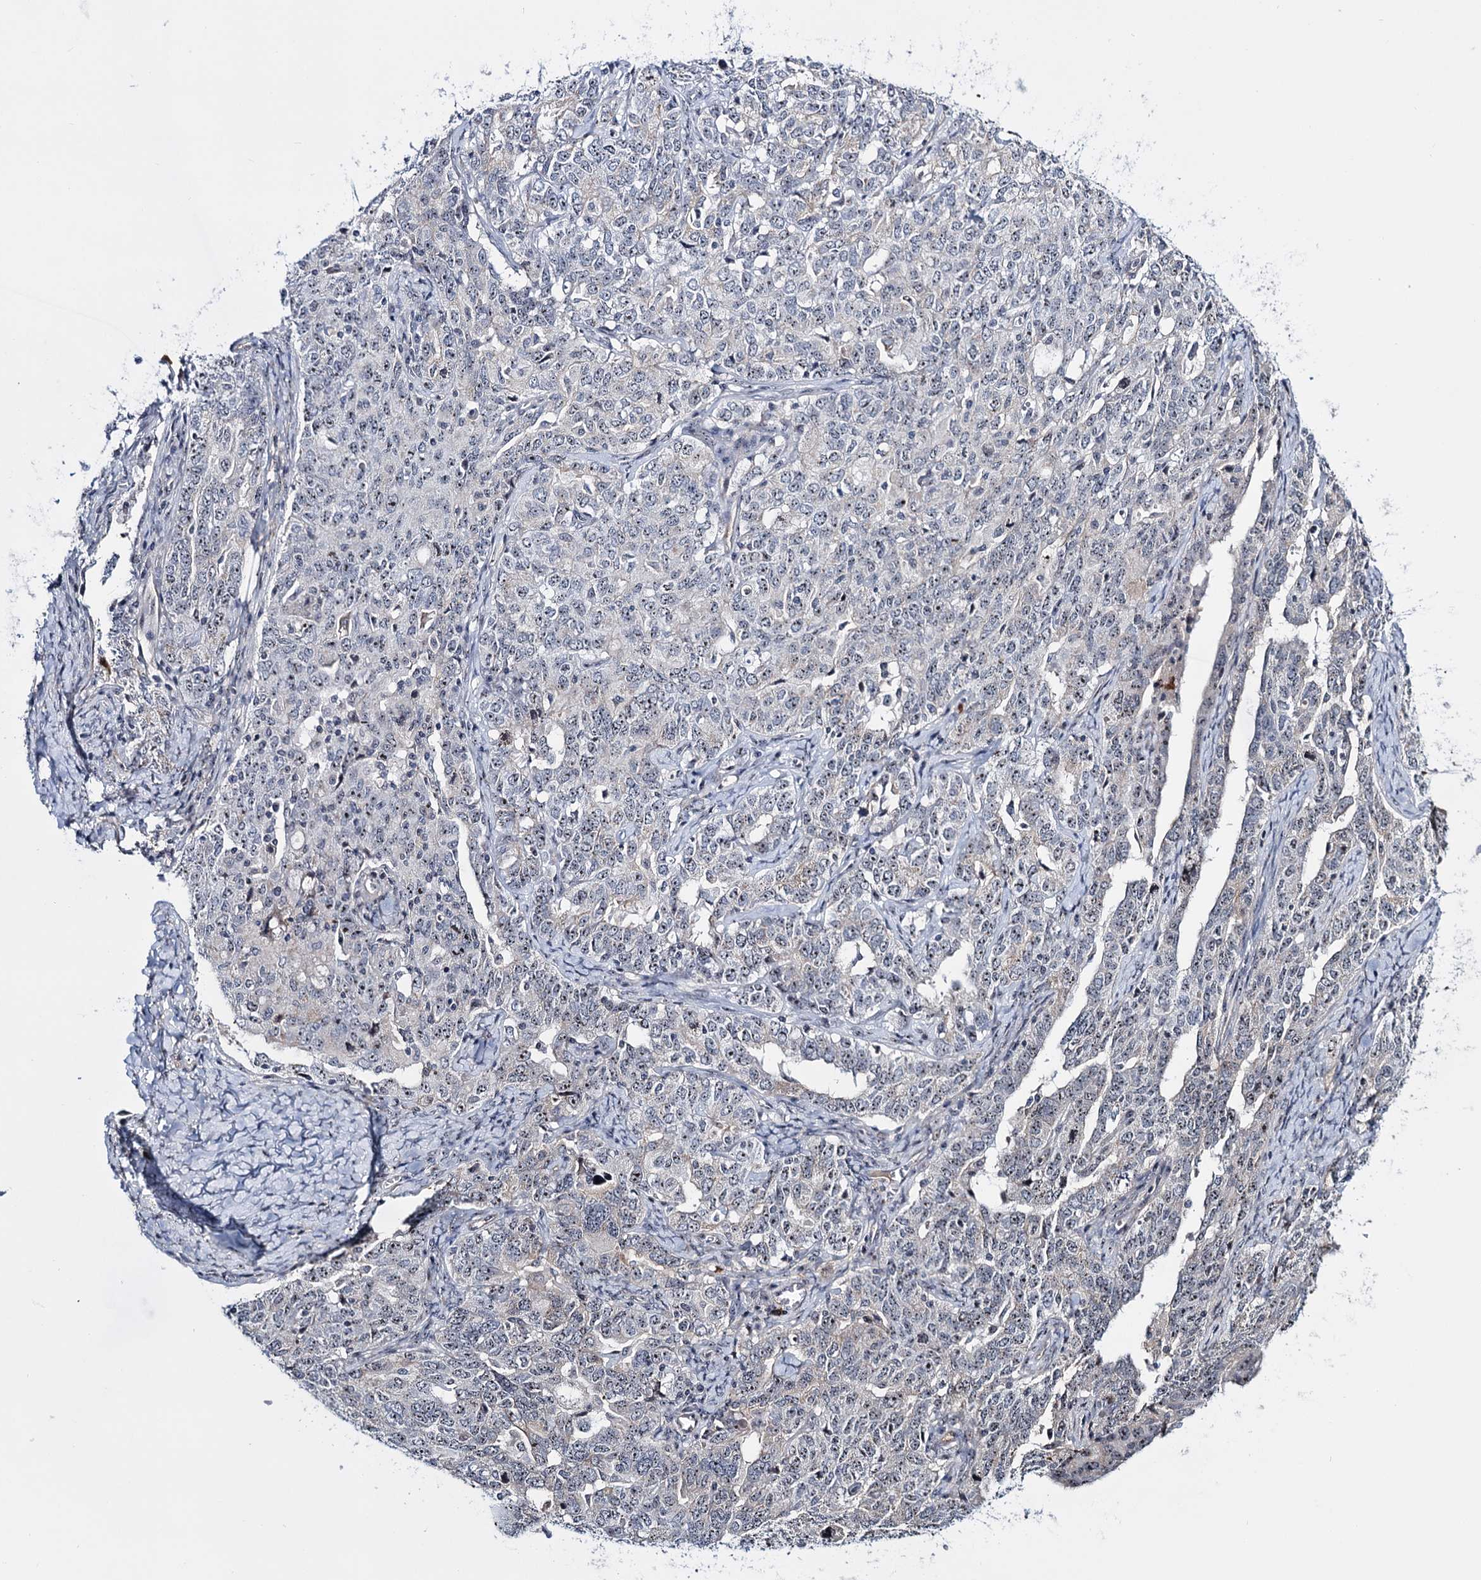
{"staining": {"intensity": "weak", "quantity": "25%-75%", "location": "nuclear"}, "tissue": "ovarian cancer", "cell_type": "Tumor cells", "image_type": "cancer", "snomed": [{"axis": "morphology", "description": "Carcinoma, endometroid"}, {"axis": "topography", "description": "Ovary"}], "caption": "This is a histology image of immunohistochemistry (IHC) staining of ovarian cancer, which shows weak positivity in the nuclear of tumor cells.", "gene": "SUPT20H", "patient": {"sex": "female", "age": 62}}